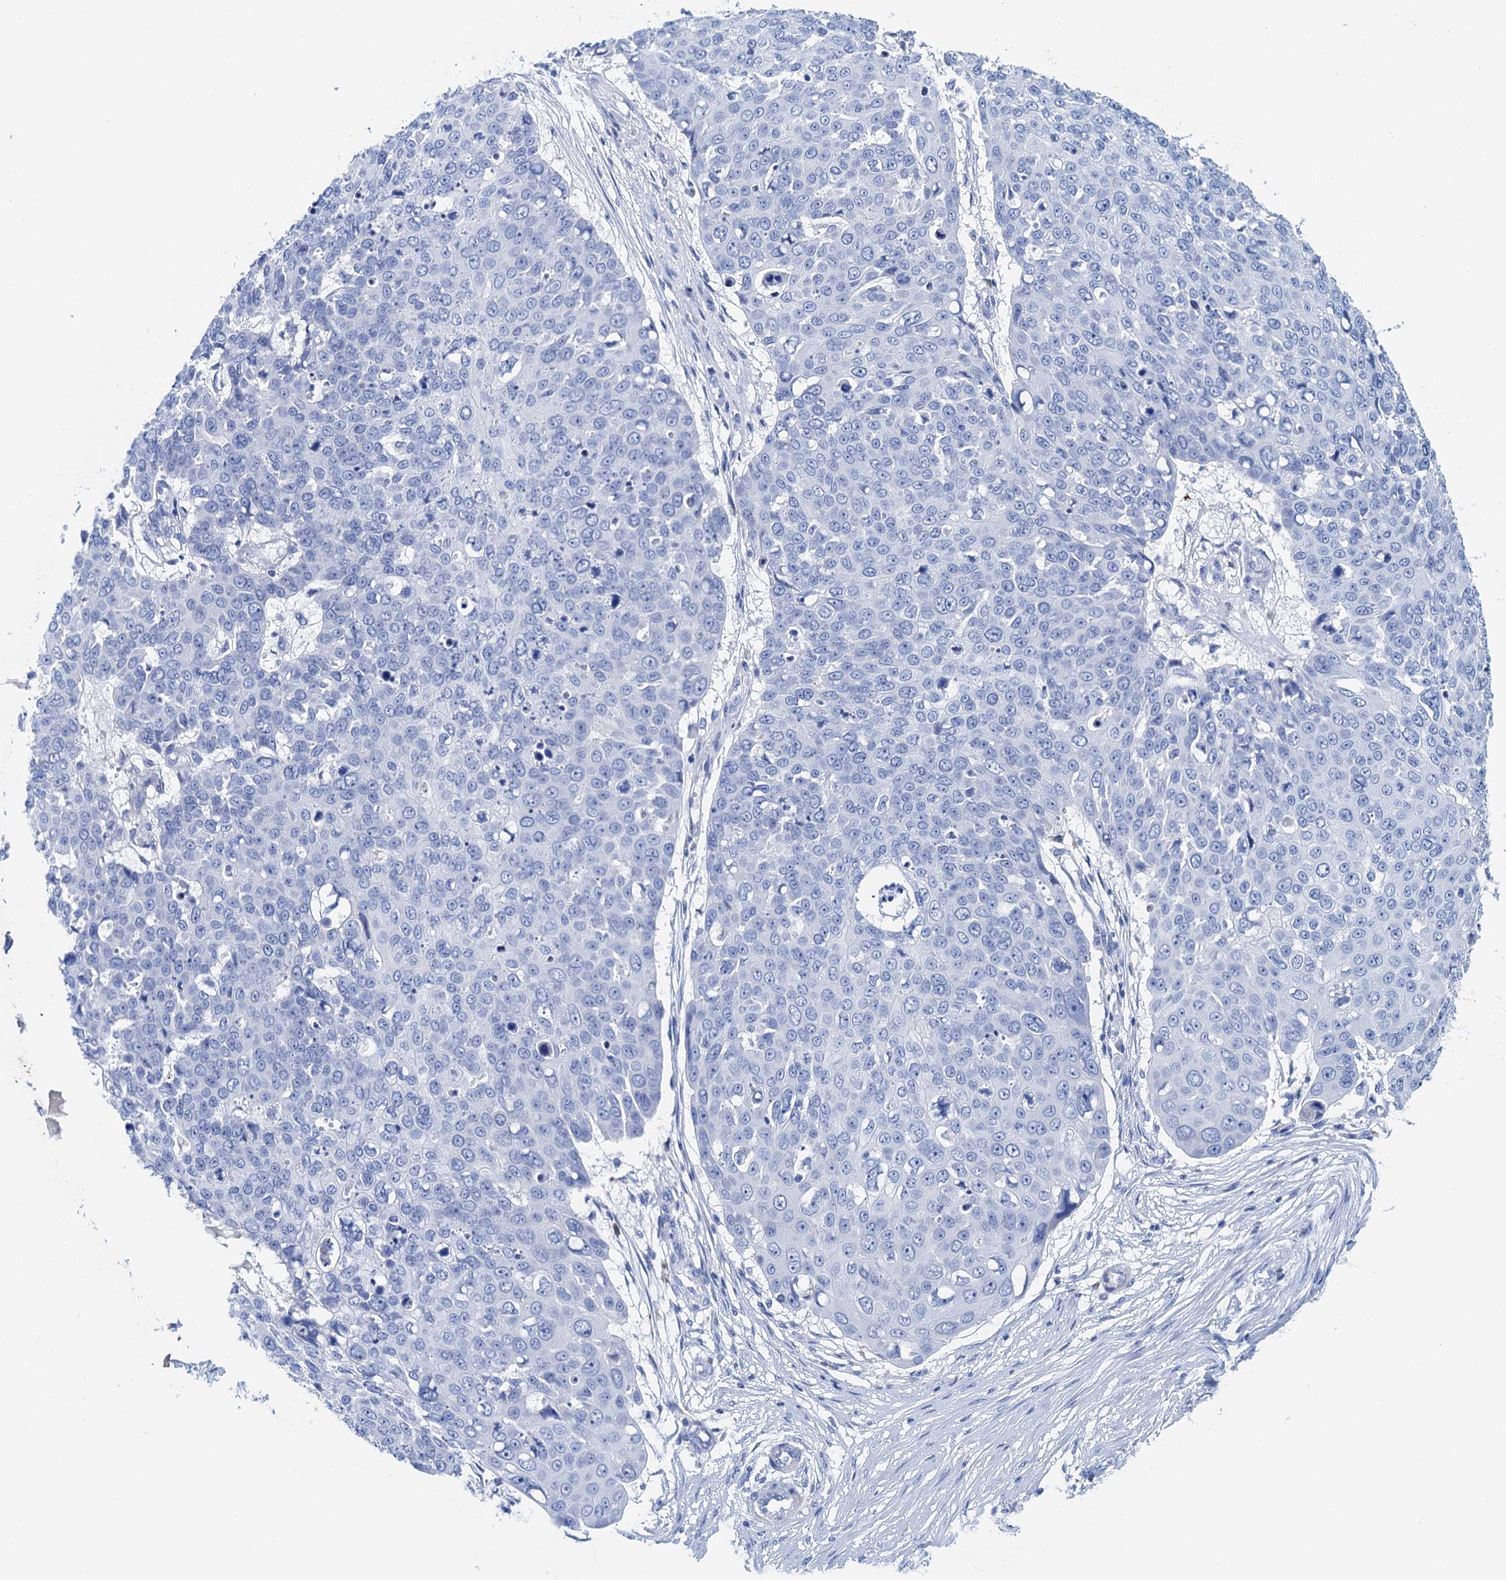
{"staining": {"intensity": "negative", "quantity": "none", "location": "none"}, "tissue": "skin cancer", "cell_type": "Tumor cells", "image_type": "cancer", "snomed": [{"axis": "morphology", "description": "Squamous cell carcinoma, NOS"}, {"axis": "topography", "description": "Skin"}], "caption": "Tumor cells show no significant protein expression in skin squamous cell carcinoma.", "gene": "NLRP10", "patient": {"sex": "male", "age": 71}}